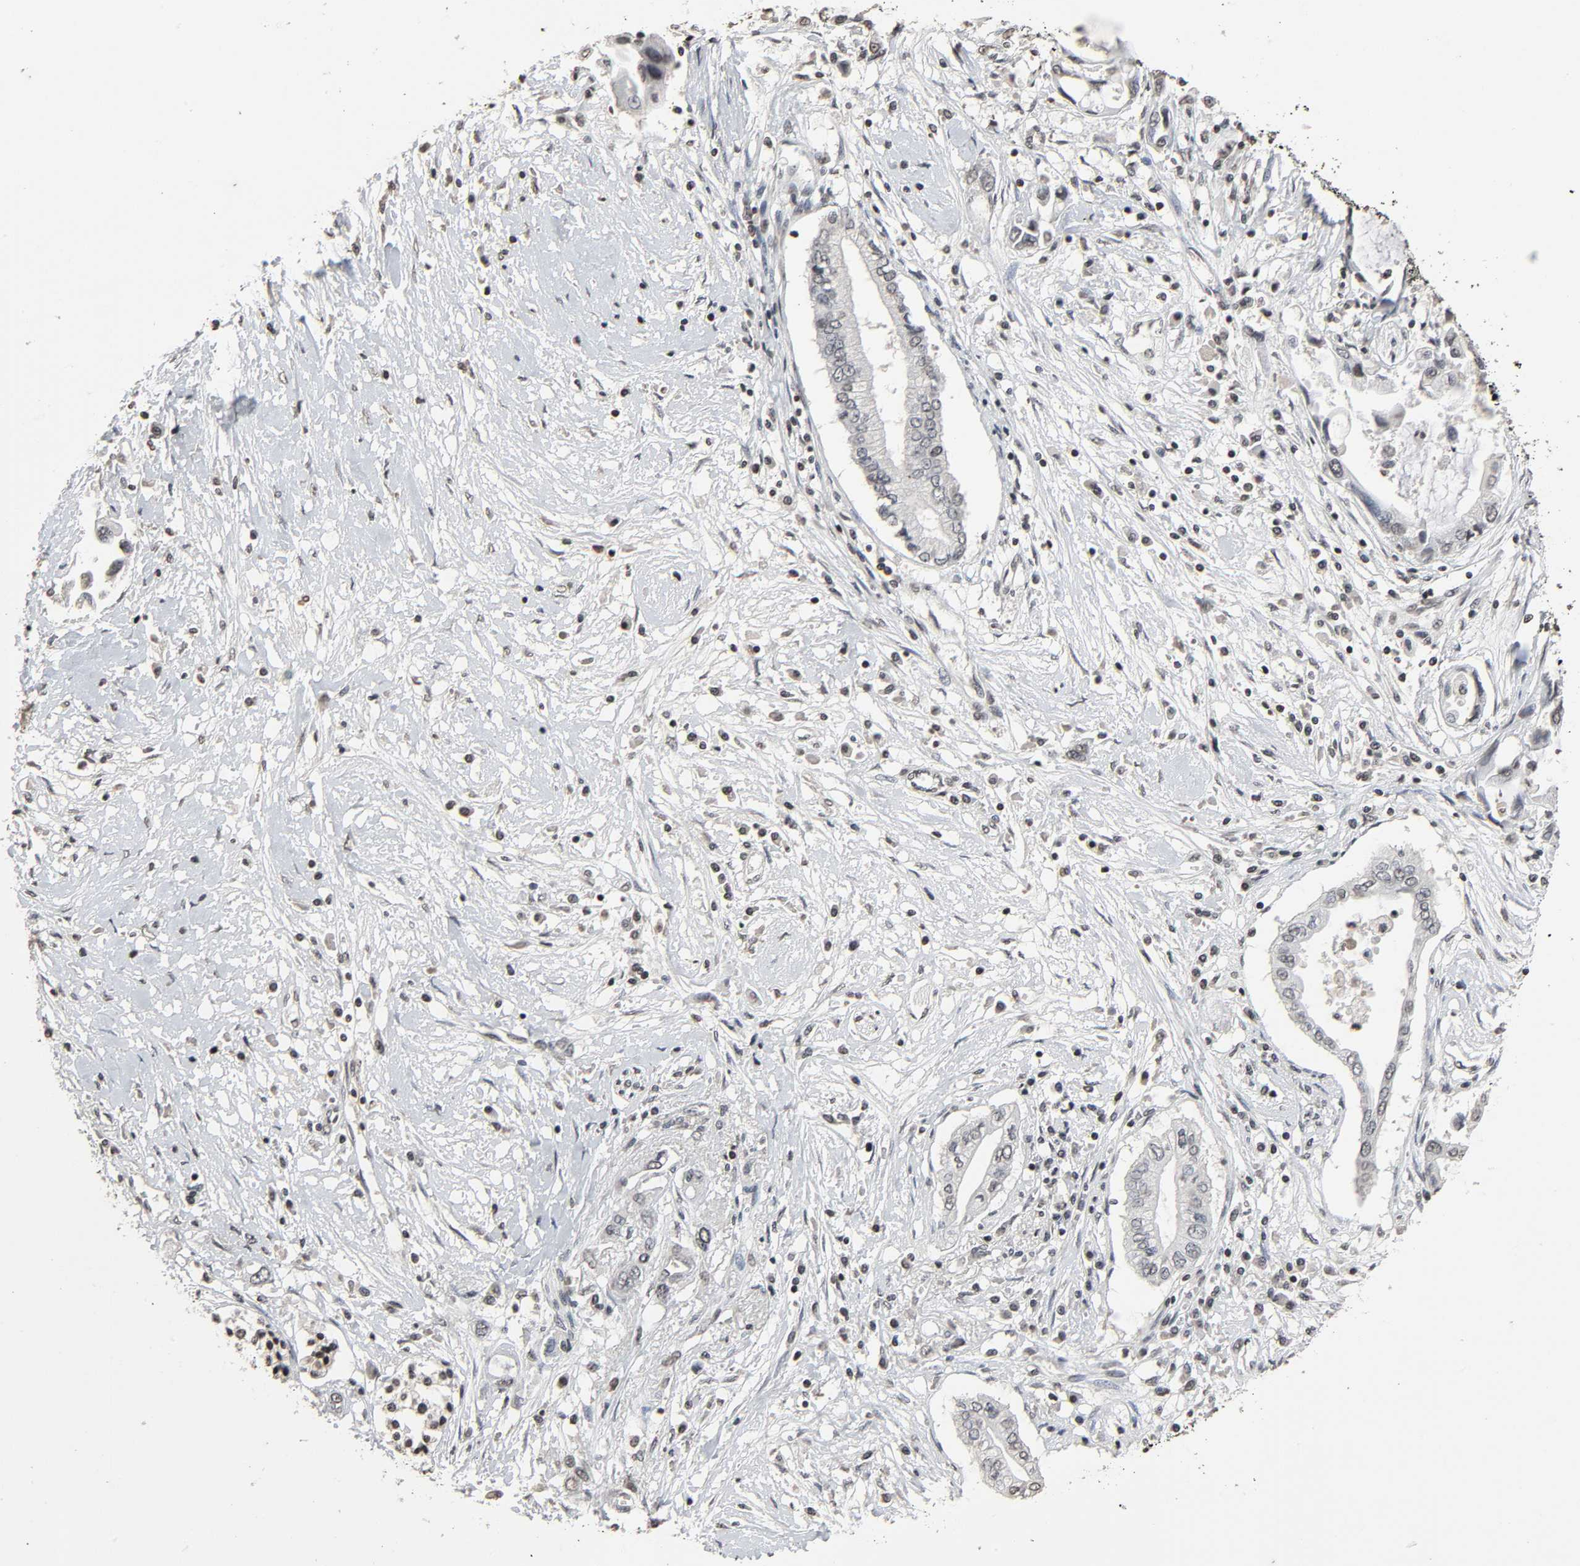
{"staining": {"intensity": "negative", "quantity": "none", "location": "none"}, "tissue": "pancreatic cancer", "cell_type": "Tumor cells", "image_type": "cancer", "snomed": [{"axis": "morphology", "description": "Adenocarcinoma, NOS"}, {"axis": "topography", "description": "Pancreas"}], "caption": "Histopathology image shows no protein staining in tumor cells of pancreatic cancer (adenocarcinoma) tissue.", "gene": "STK4", "patient": {"sex": "female", "age": 57}}